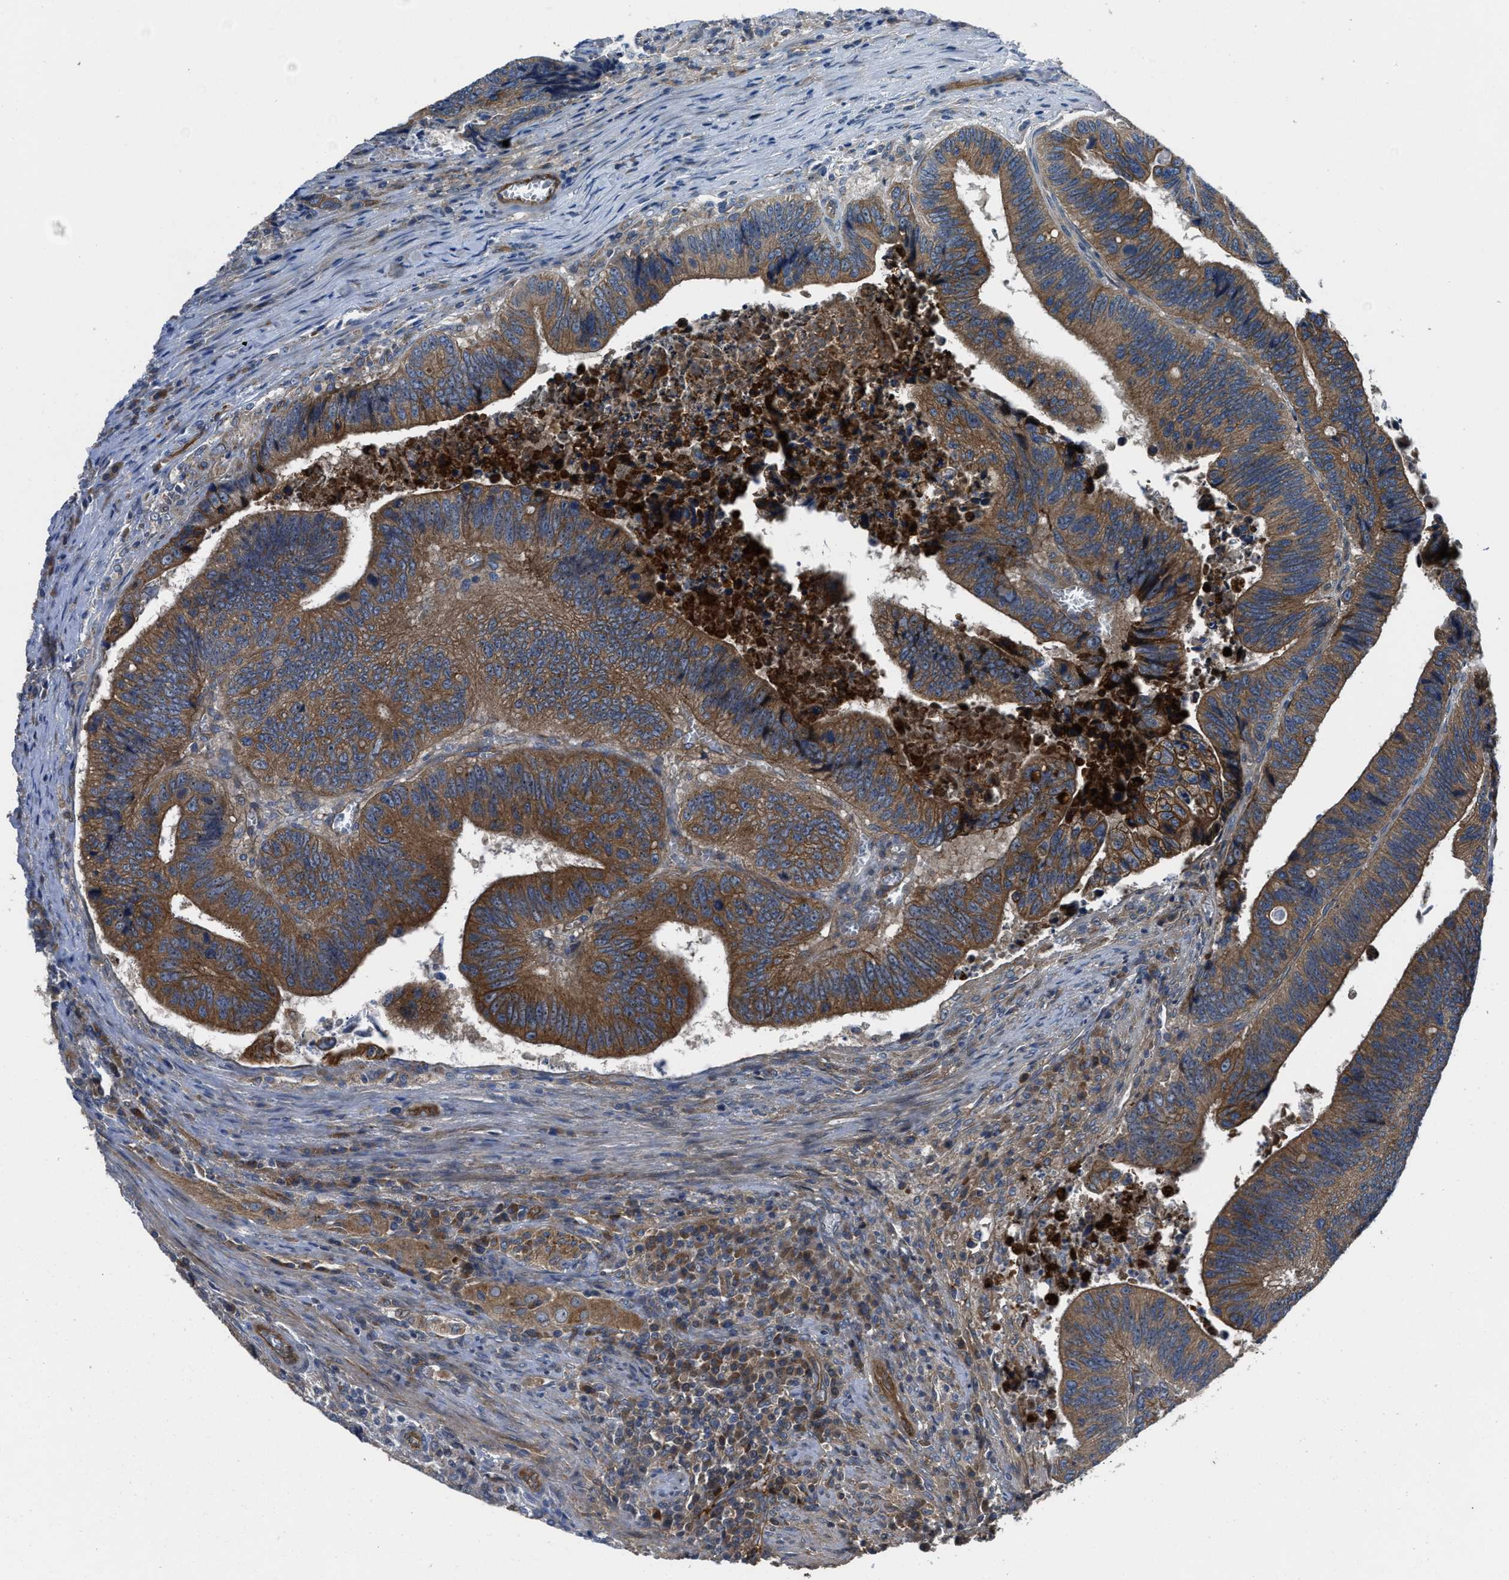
{"staining": {"intensity": "strong", "quantity": ">75%", "location": "cytoplasmic/membranous"}, "tissue": "colorectal cancer", "cell_type": "Tumor cells", "image_type": "cancer", "snomed": [{"axis": "morphology", "description": "Inflammation, NOS"}, {"axis": "morphology", "description": "Adenocarcinoma, NOS"}, {"axis": "topography", "description": "Colon"}], "caption": "IHC photomicrograph of adenocarcinoma (colorectal) stained for a protein (brown), which reveals high levels of strong cytoplasmic/membranous expression in approximately >75% of tumor cells.", "gene": "ERC1", "patient": {"sex": "male", "age": 72}}